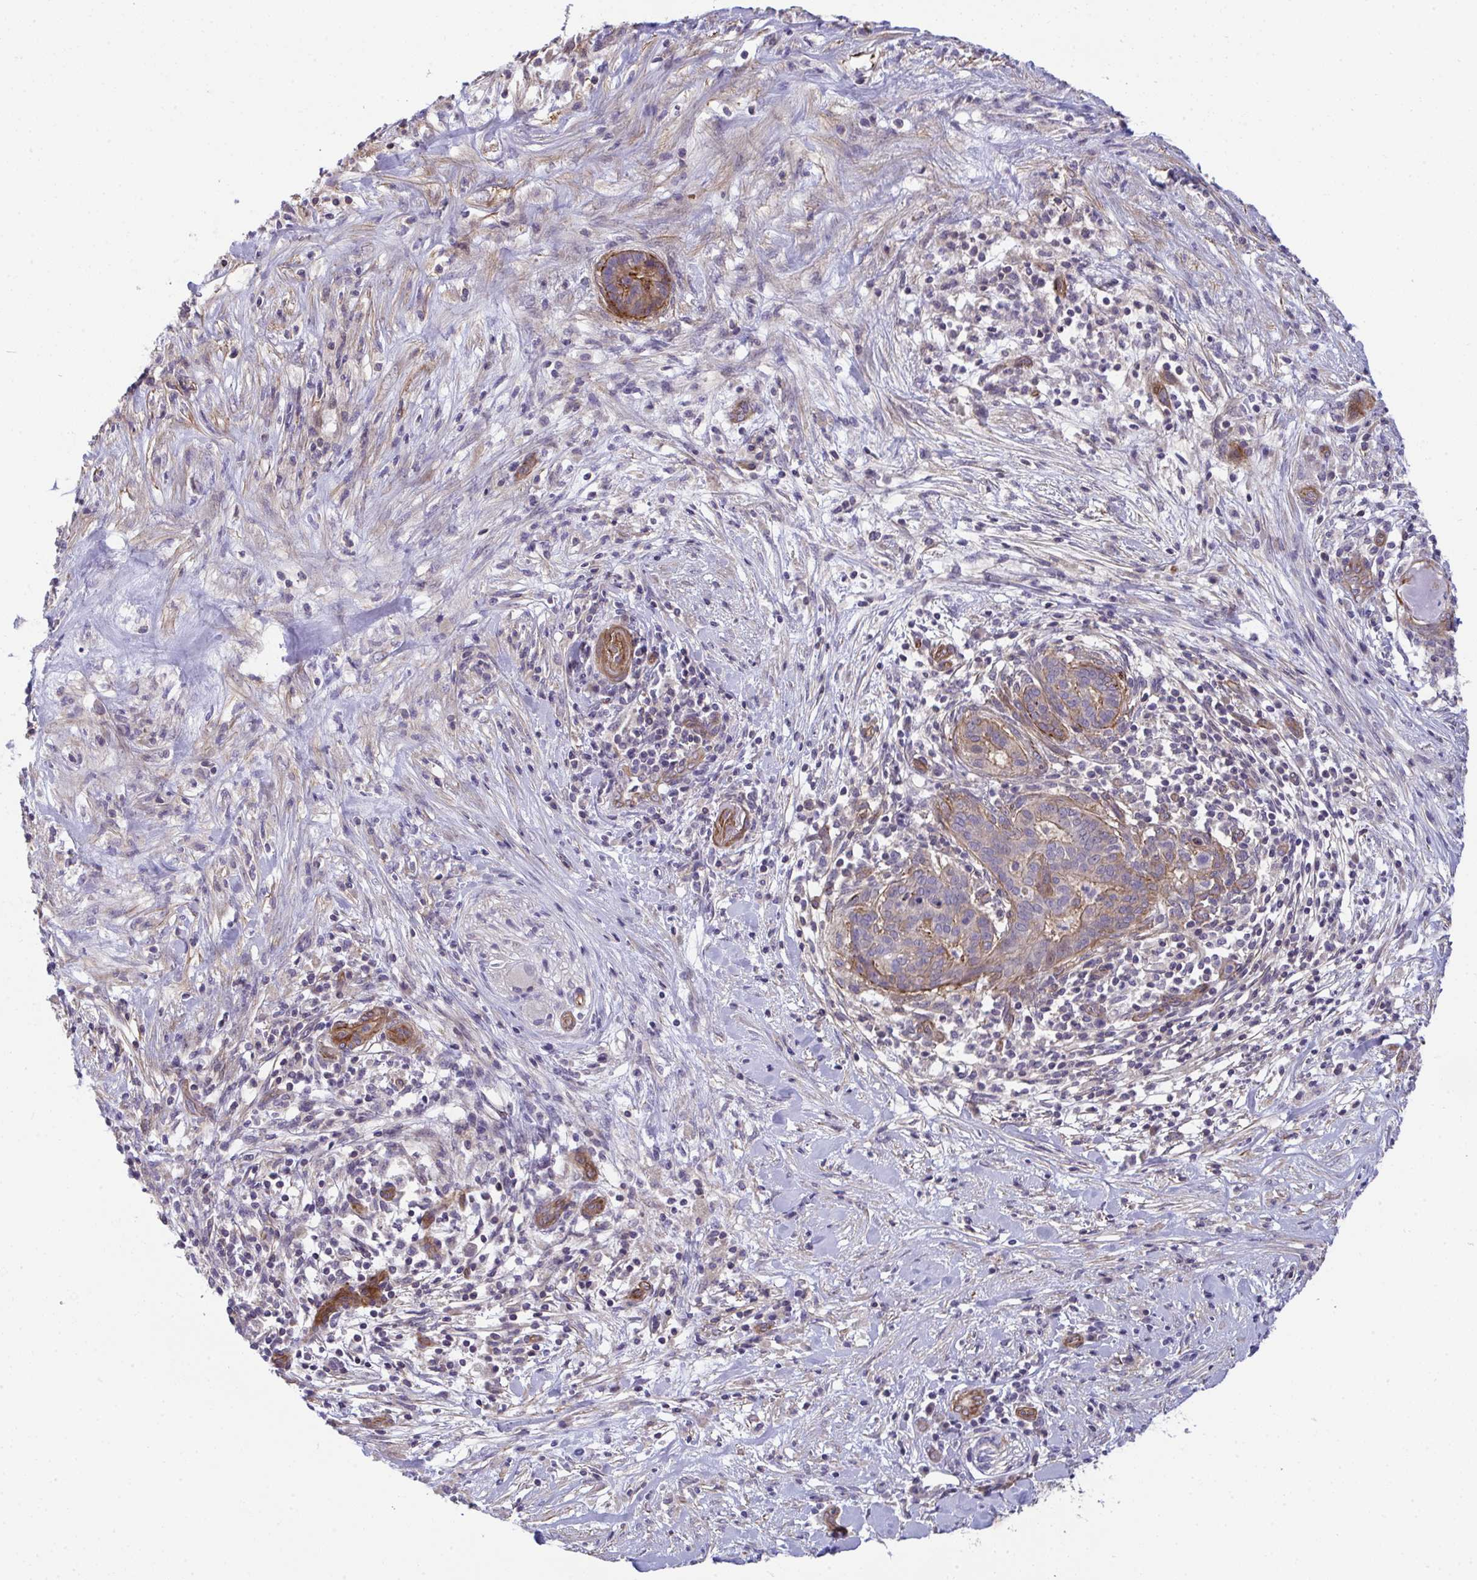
{"staining": {"intensity": "moderate", "quantity": "<25%", "location": "cytoplasmic/membranous"}, "tissue": "pancreatic cancer", "cell_type": "Tumor cells", "image_type": "cancer", "snomed": [{"axis": "morphology", "description": "Adenocarcinoma, NOS"}, {"axis": "topography", "description": "Pancreas"}], "caption": "This micrograph demonstrates IHC staining of human pancreatic cancer, with low moderate cytoplasmic/membranous staining in about <25% of tumor cells.", "gene": "MYL12A", "patient": {"sex": "male", "age": 44}}